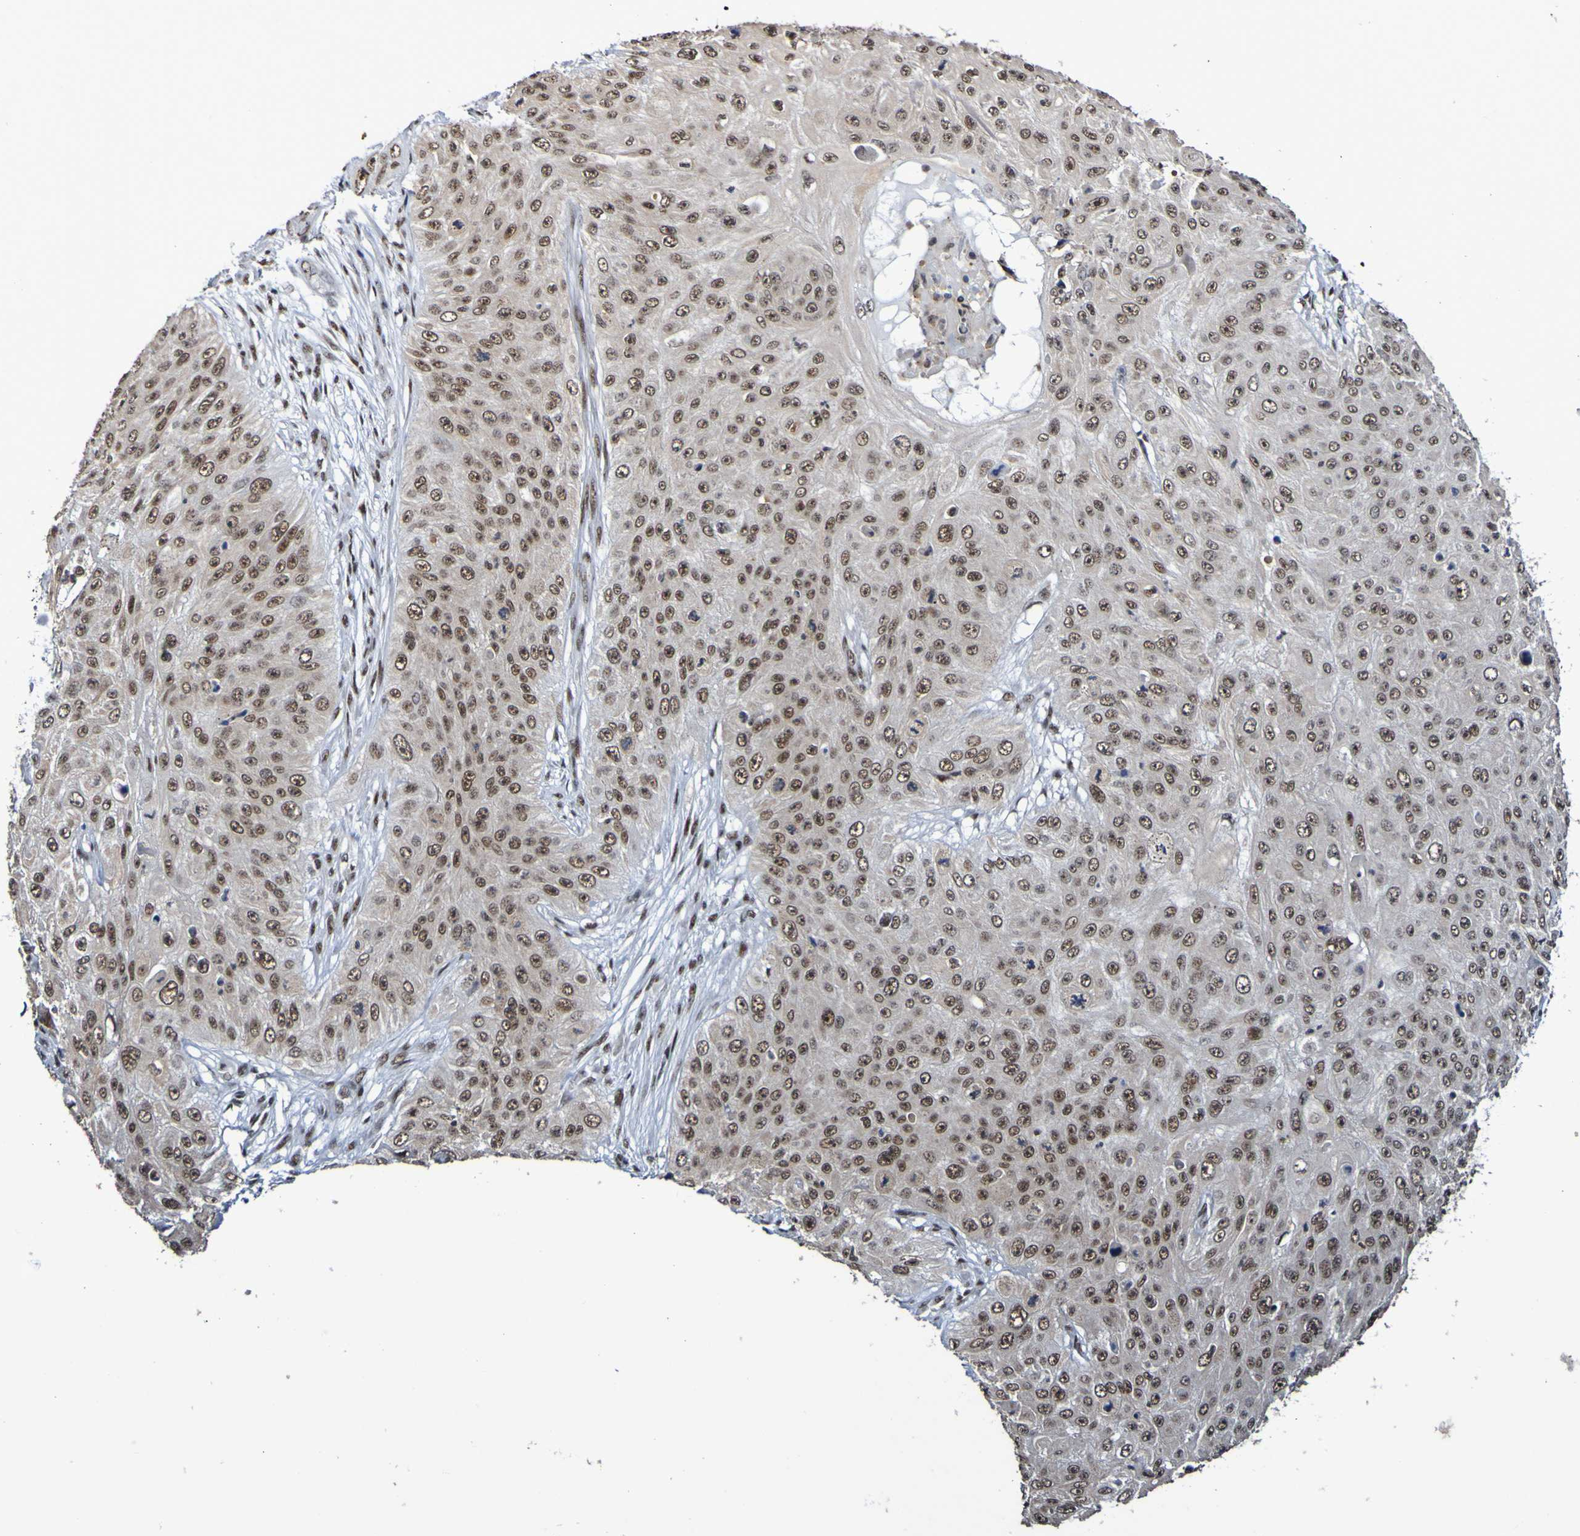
{"staining": {"intensity": "moderate", "quantity": ">75%", "location": "nuclear"}, "tissue": "skin cancer", "cell_type": "Tumor cells", "image_type": "cancer", "snomed": [{"axis": "morphology", "description": "Squamous cell carcinoma, NOS"}, {"axis": "topography", "description": "Skin"}], "caption": "Skin cancer (squamous cell carcinoma) stained for a protein (brown) demonstrates moderate nuclear positive expression in about >75% of tumor cells.", "gene": "CDC5L", "patient": {"sex": "female", "age": 80}}